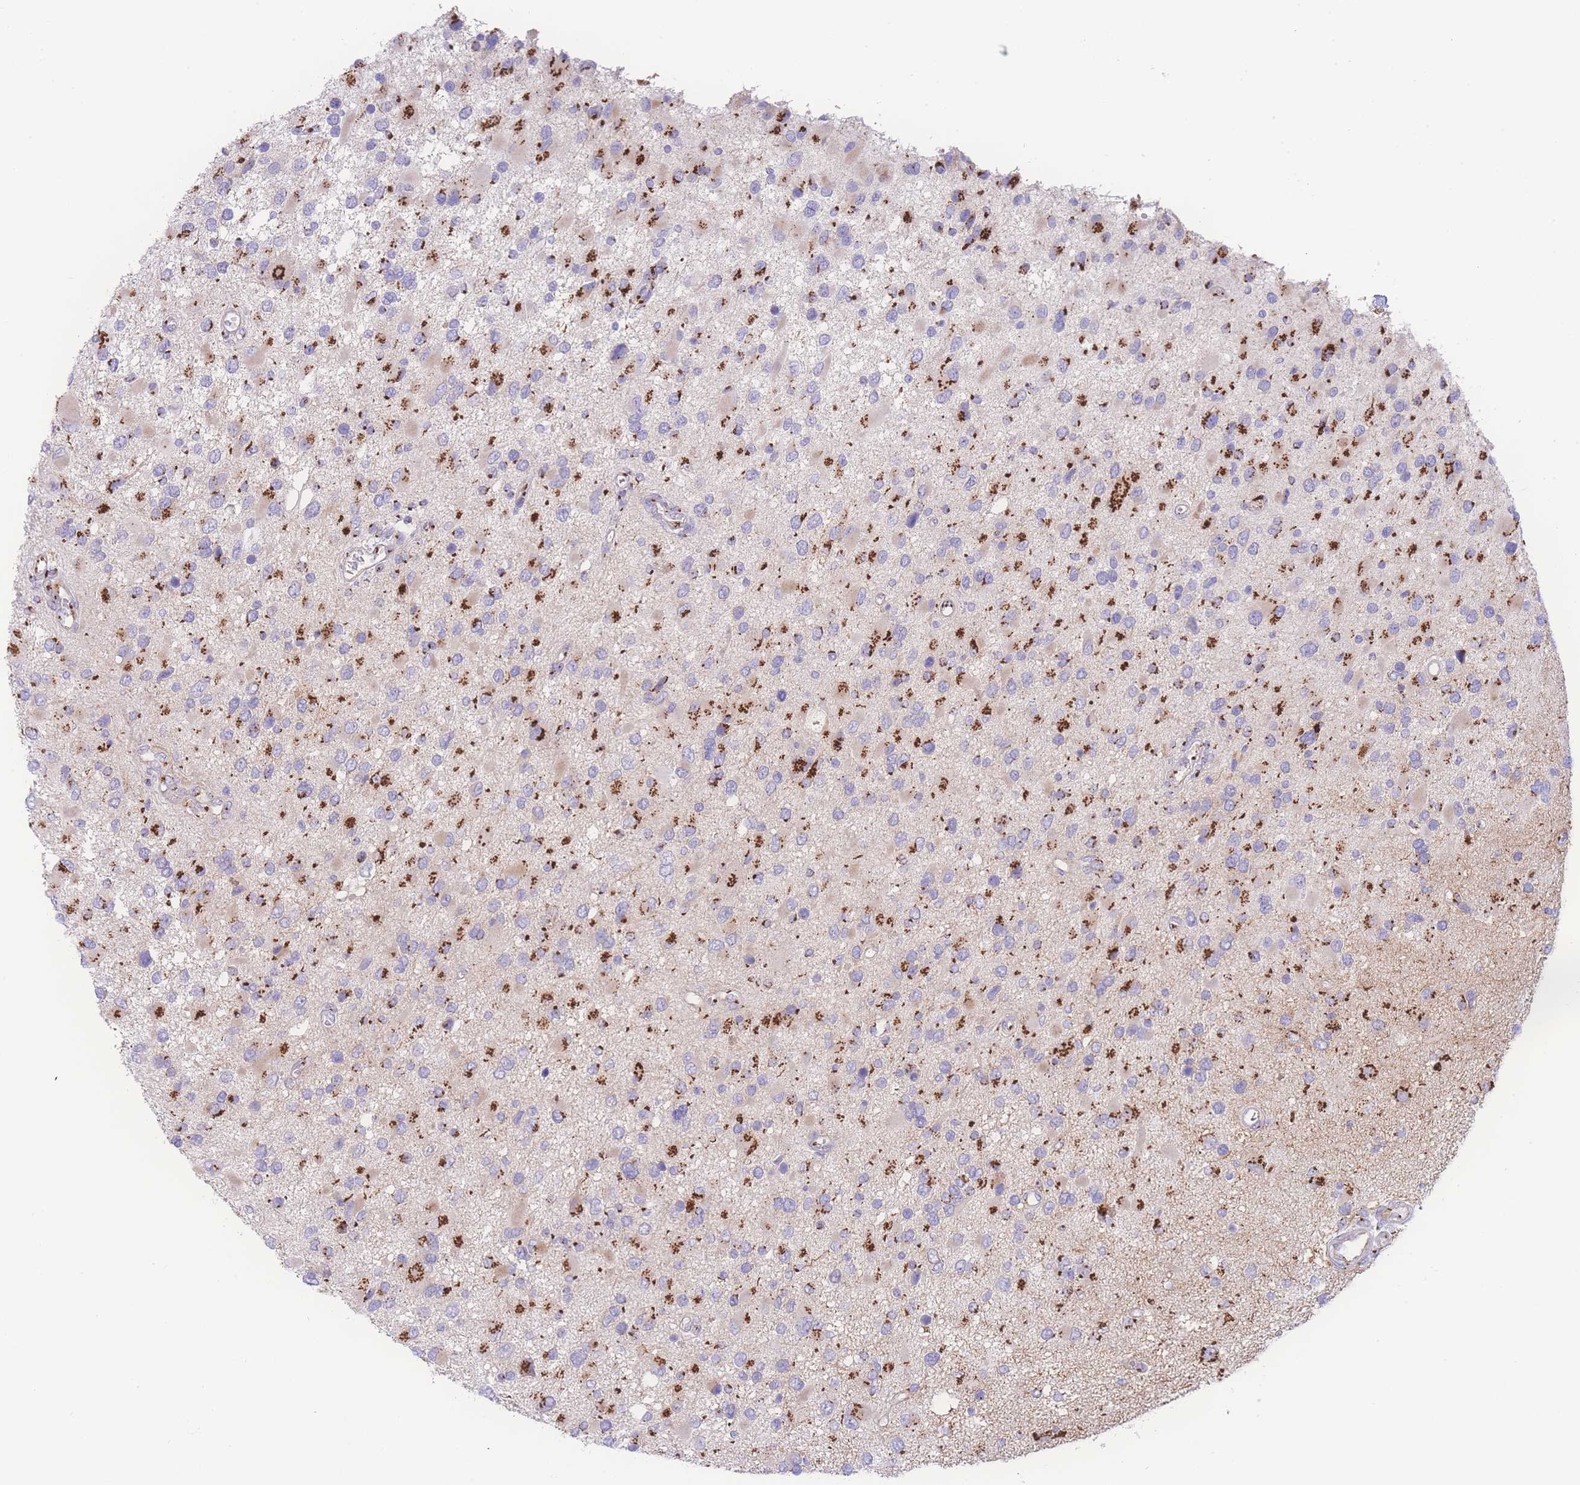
{"staining": {"intensity": "strong", "quantity": "25%-75%", "location": "cytoplasmic/membranous"}, "tissue": "glioma", "cell_type": "Tumor cells", "image_type": "cancer", "snomed": [{"axis": "morphology", "description": "Glioma, malignant, High grade"}, {"axis": "topography", "description": "Brain"}], "caption": "Immunohistochemical staining of malignant high-grade glioma demonstrates high levels of strong cytoplasmic/membranous protein positivity in approximately 25%-75% of tumor cells.", "gene": "GOLM2", "patient": {"sex": "male", "age": 53}}